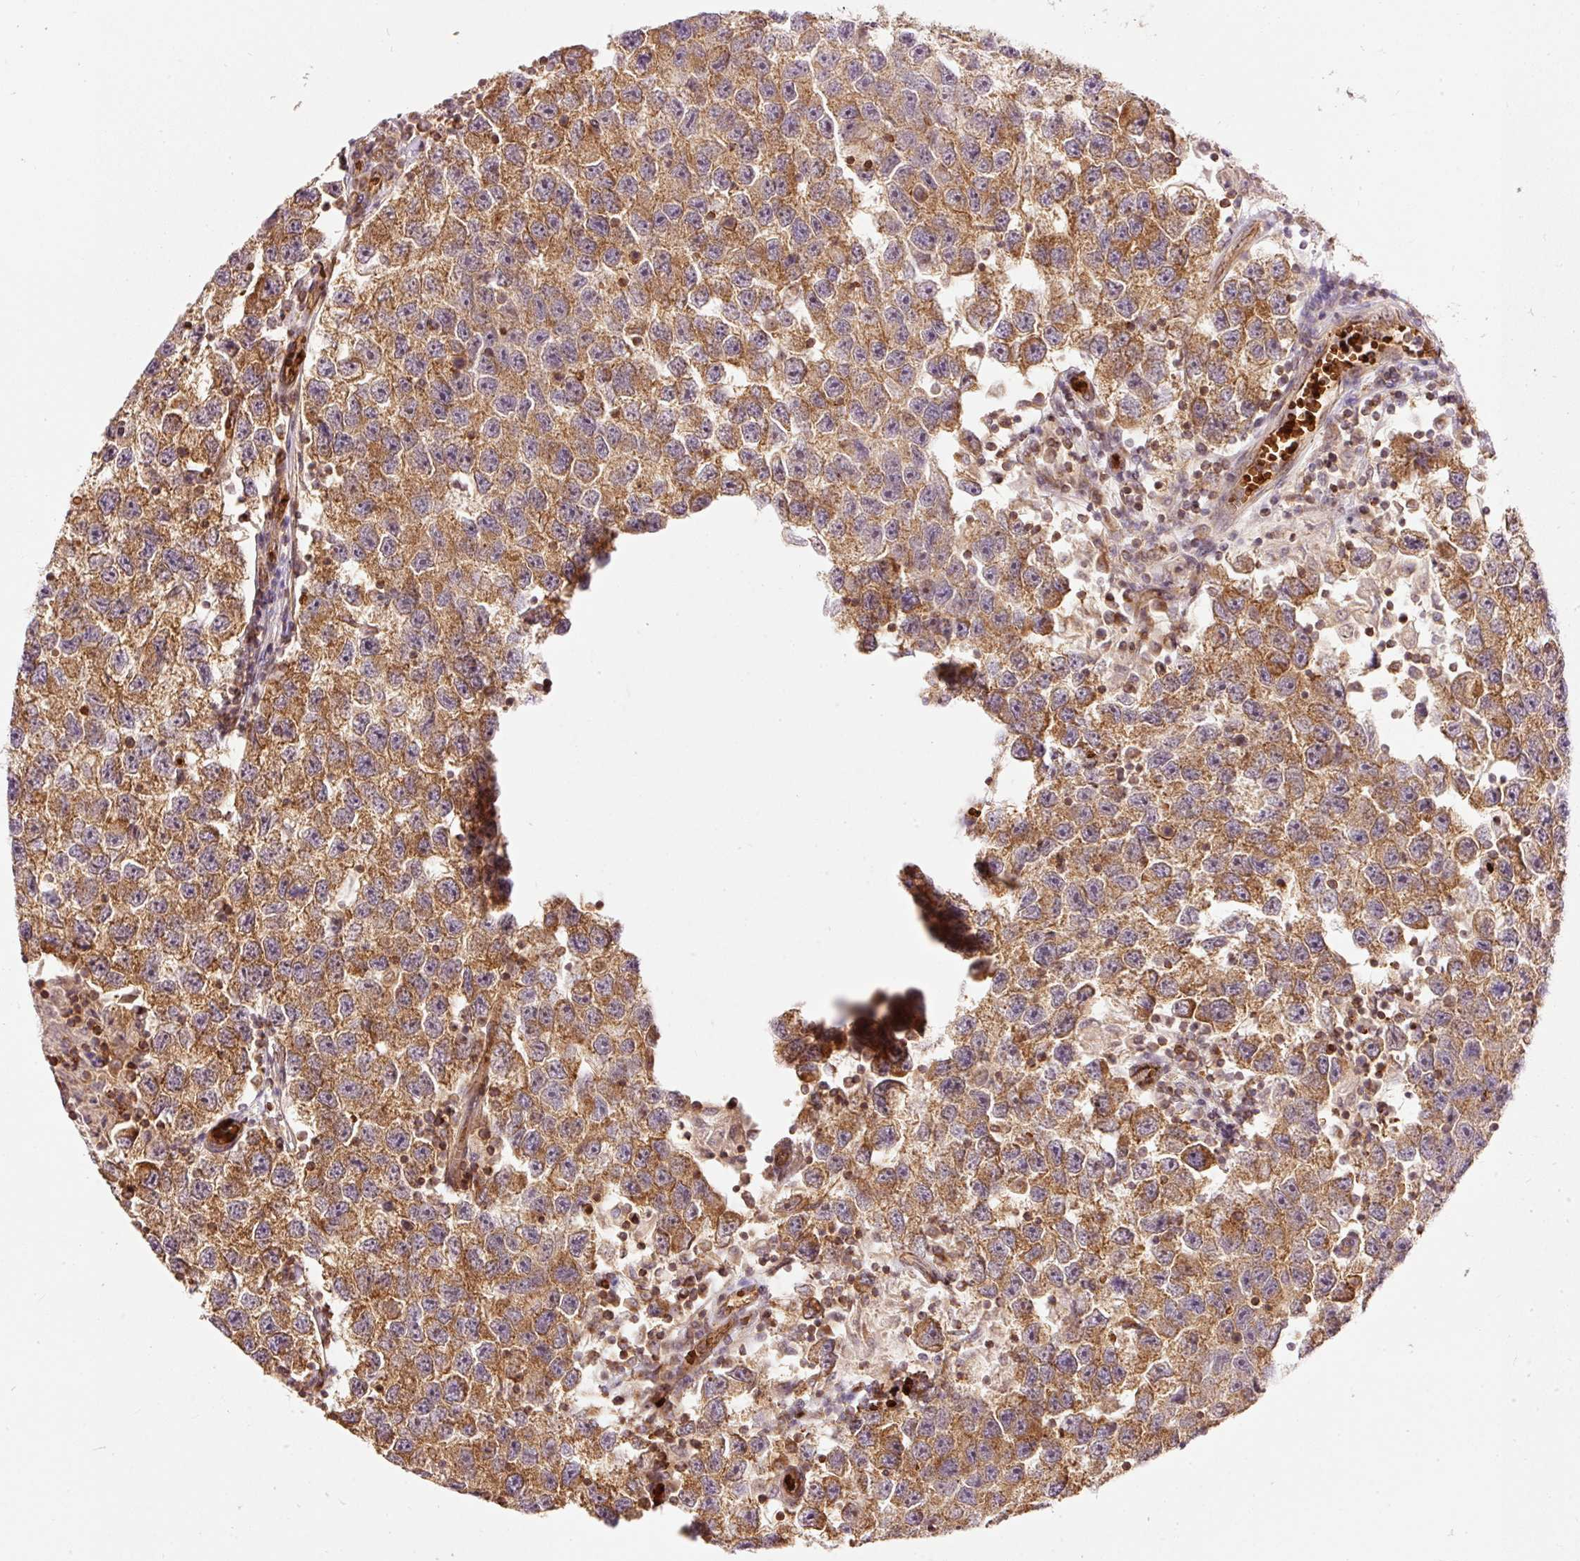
{"staining": {"intensity": "moderate", "quantity": ">75%", "location": "cytoplasmic/membranous"}, "tissue": "testis cancer", "cell_type": "Tumor cells", "image_type": "cancer", "snomed": [{"axis": "morphology", "description": "Seminoma, NOS"}, {"axis": "topography", "description": "Testis"}], "caption": "This micrograph exhibits immunohistochemistry (IHC) staining of seminoma (testis), with medium moderate cytoplasmic/membranous positivity in about >75% of tumor cells.", "gene": "ADCY4", "patient": {"sex": "male", "age": 26}}